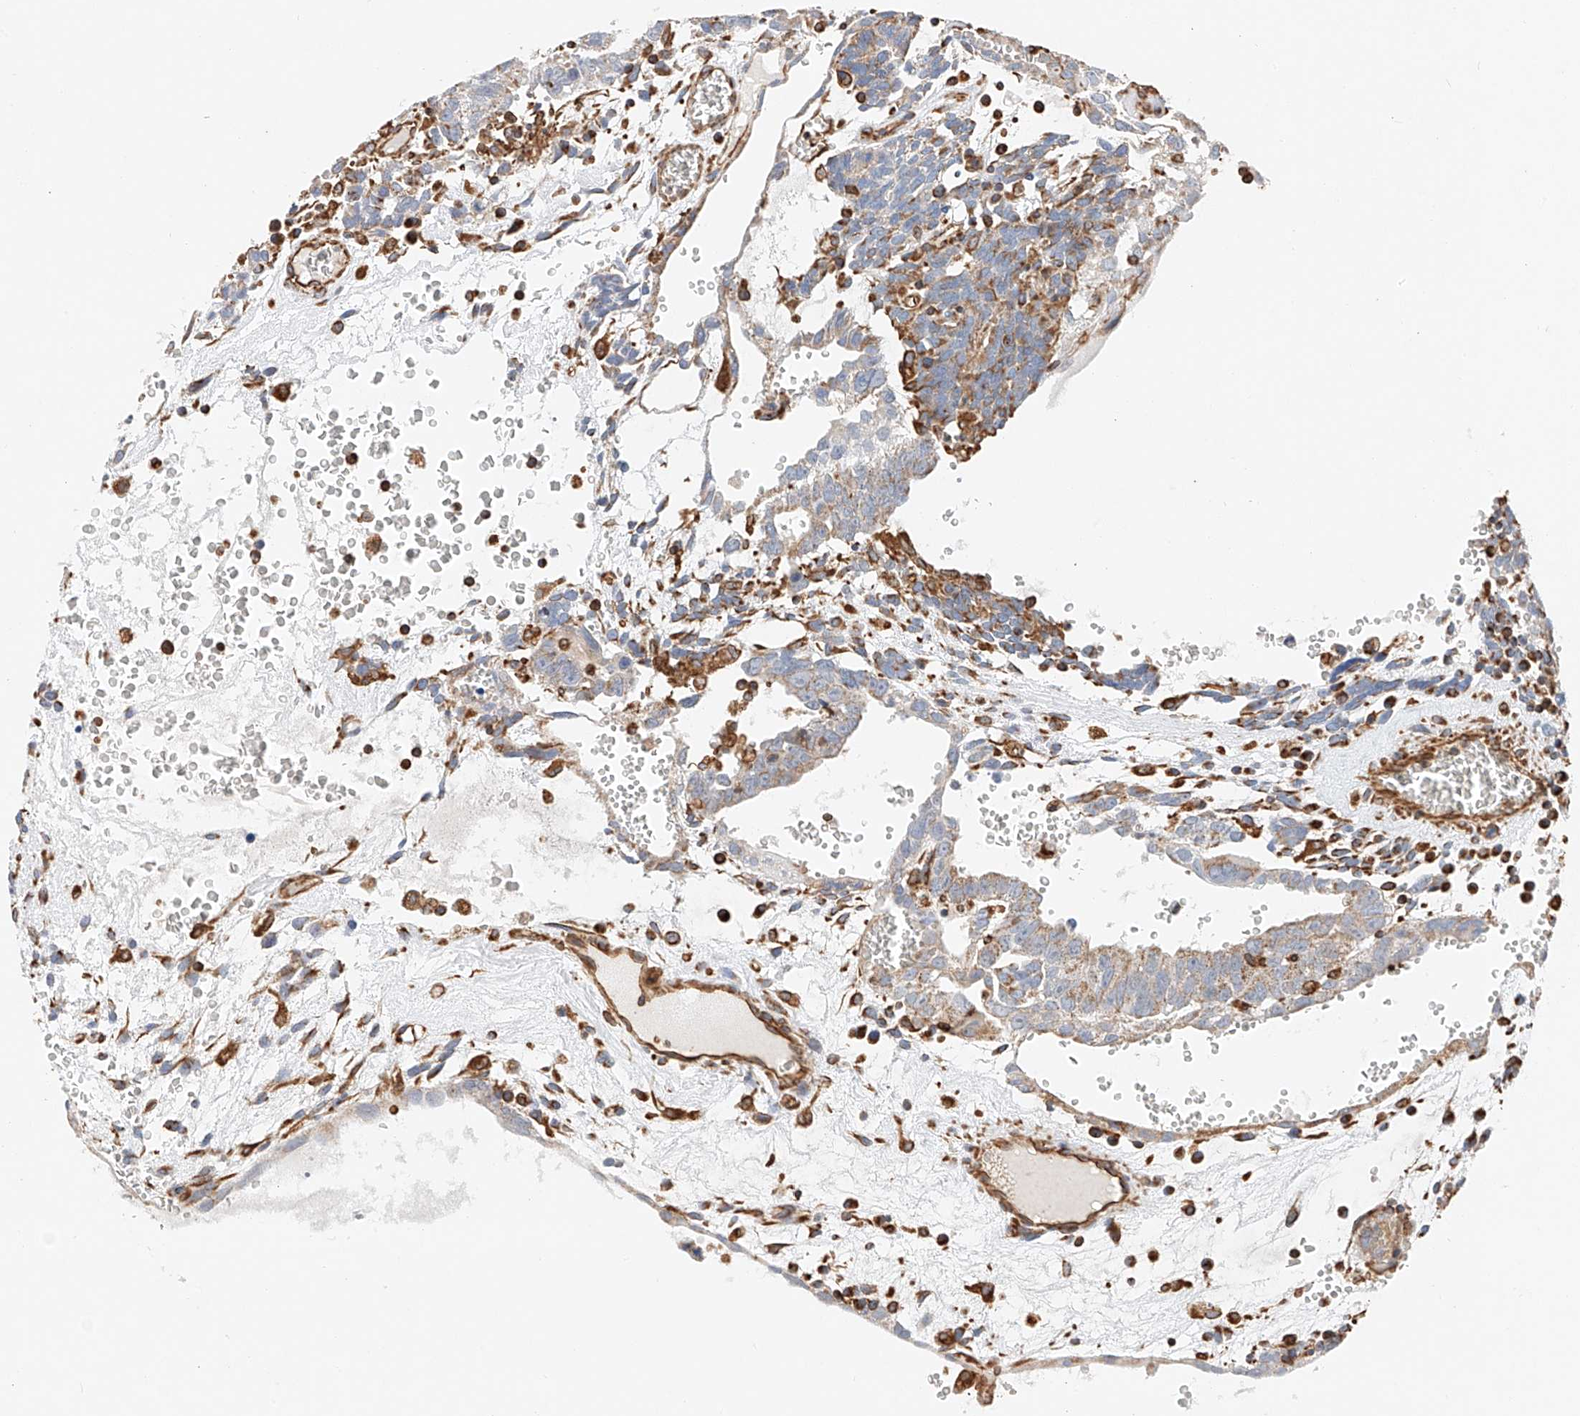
{"staining": {"intensity": "weak", "quantity": ">75%", "location": "cytoplasmic/membranous"}, "tissue": "testis cancer", "cell_type": "Tumor cells", "image_type": "cancer", "snomed": [{"axis": "morphology", "description": "Seminoma, NOS"}, {"axis": "morphology", "description": "Carcinoma, Embryonal, NOS"}, {"axis": "topography", "description": "Testis"}], "caption": "High-magnification brightfield microscopy of testis seminoma stained with DAB (brown) and counterstained with hematoxylin (blue). tumor cells exhibit weak cytoplasmic/membranous staining is identified in about>75% of cells.", "gene": "NDUFV3", "patient": {"sex": "male", "age": 52}}